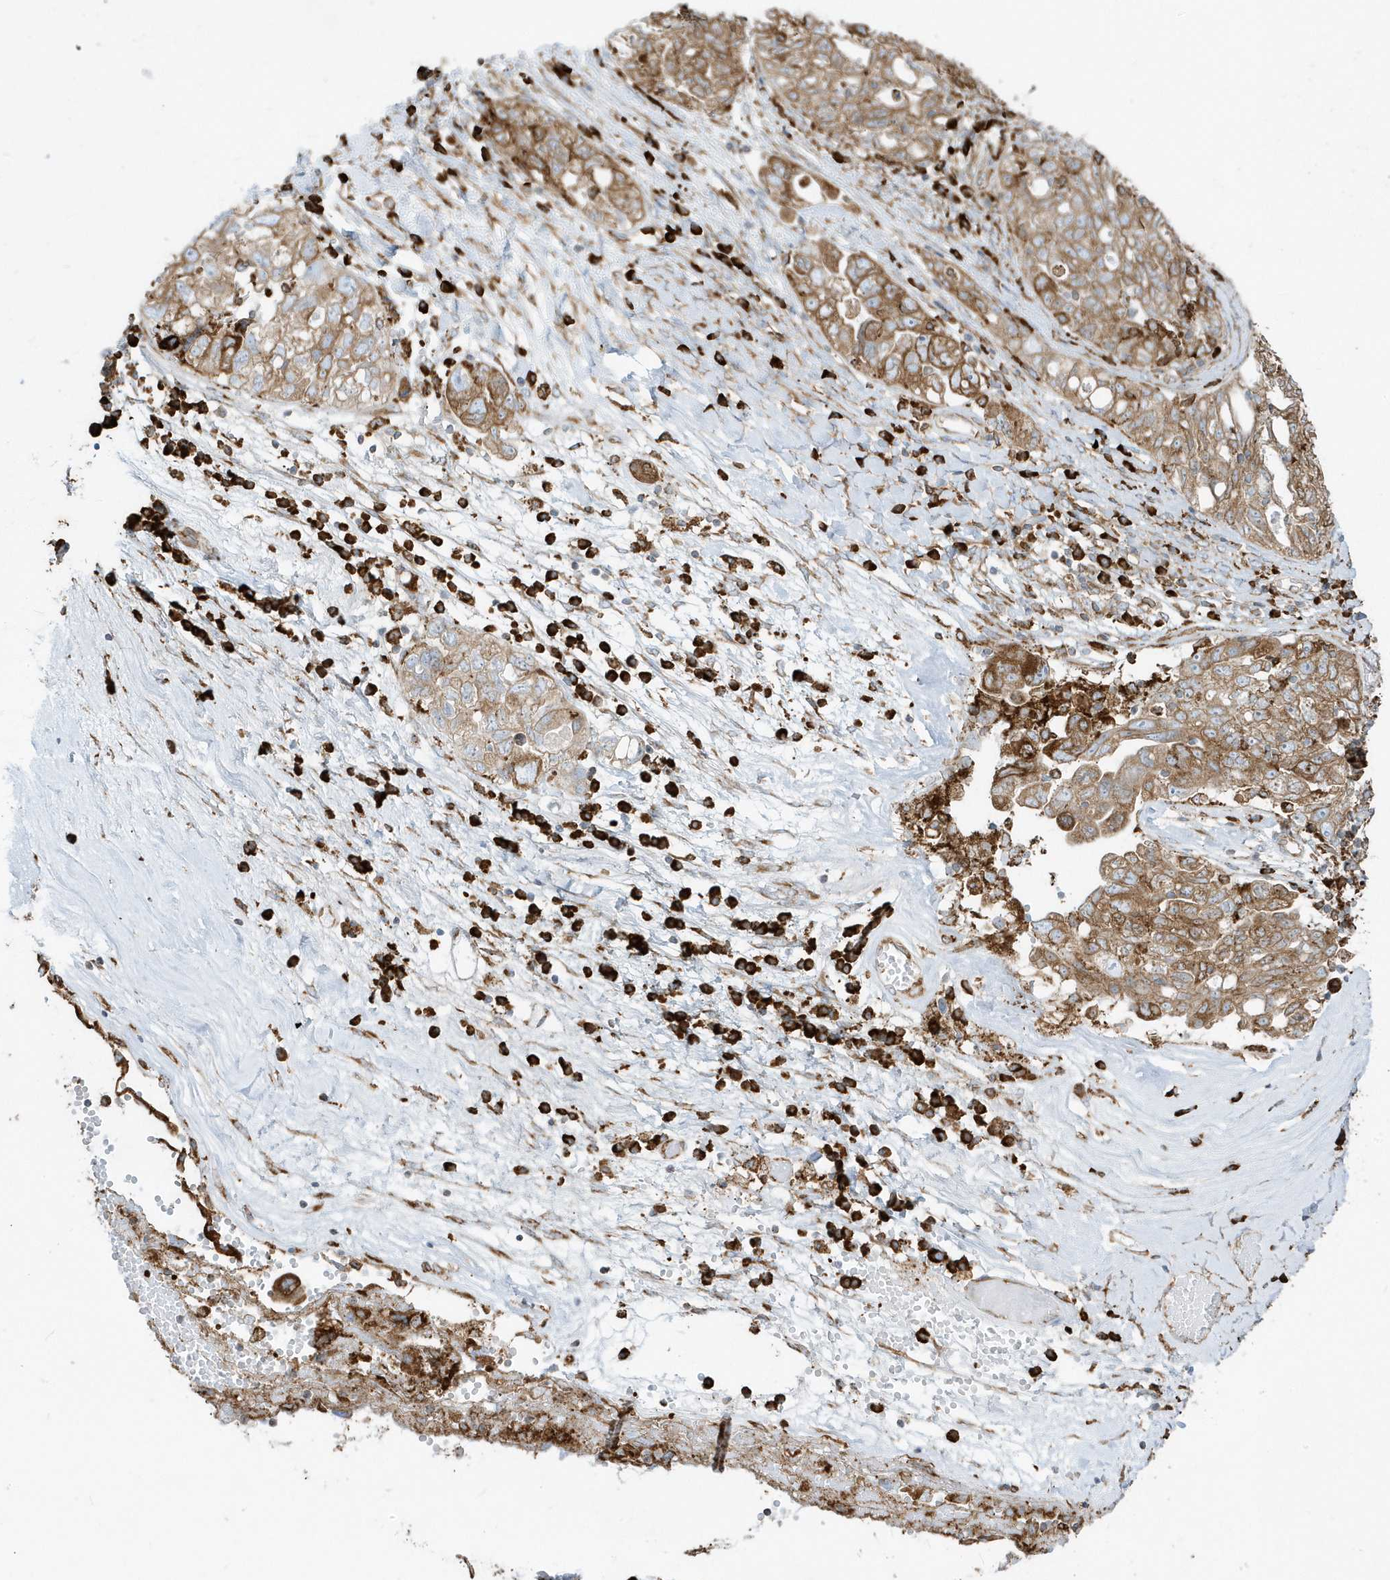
{"staining": {"intensity": "moderate", "quantity": ">75%", "location": "cytoplasmic/membranous"}, "tissue": "ovarian cancer", "cell_type": "Tumor cells", "image_type": "cancer", "snomed": [{"axis": "morphology", "description": "Carcinoma, NOS"}, {"axis": "morphology", "description": "Cystadenocarcinoma, serous, NOS"}, {"axis": "topography", "description": "Ovary"}], "caption": "IHC of human ovarian carcinoma demonstrates medium levels of moderate cytoplasmic/membranous staining in about >75% of tumor cells.", "gene": "PDIA6", "patient": {"sex": "female", "age": 69}}